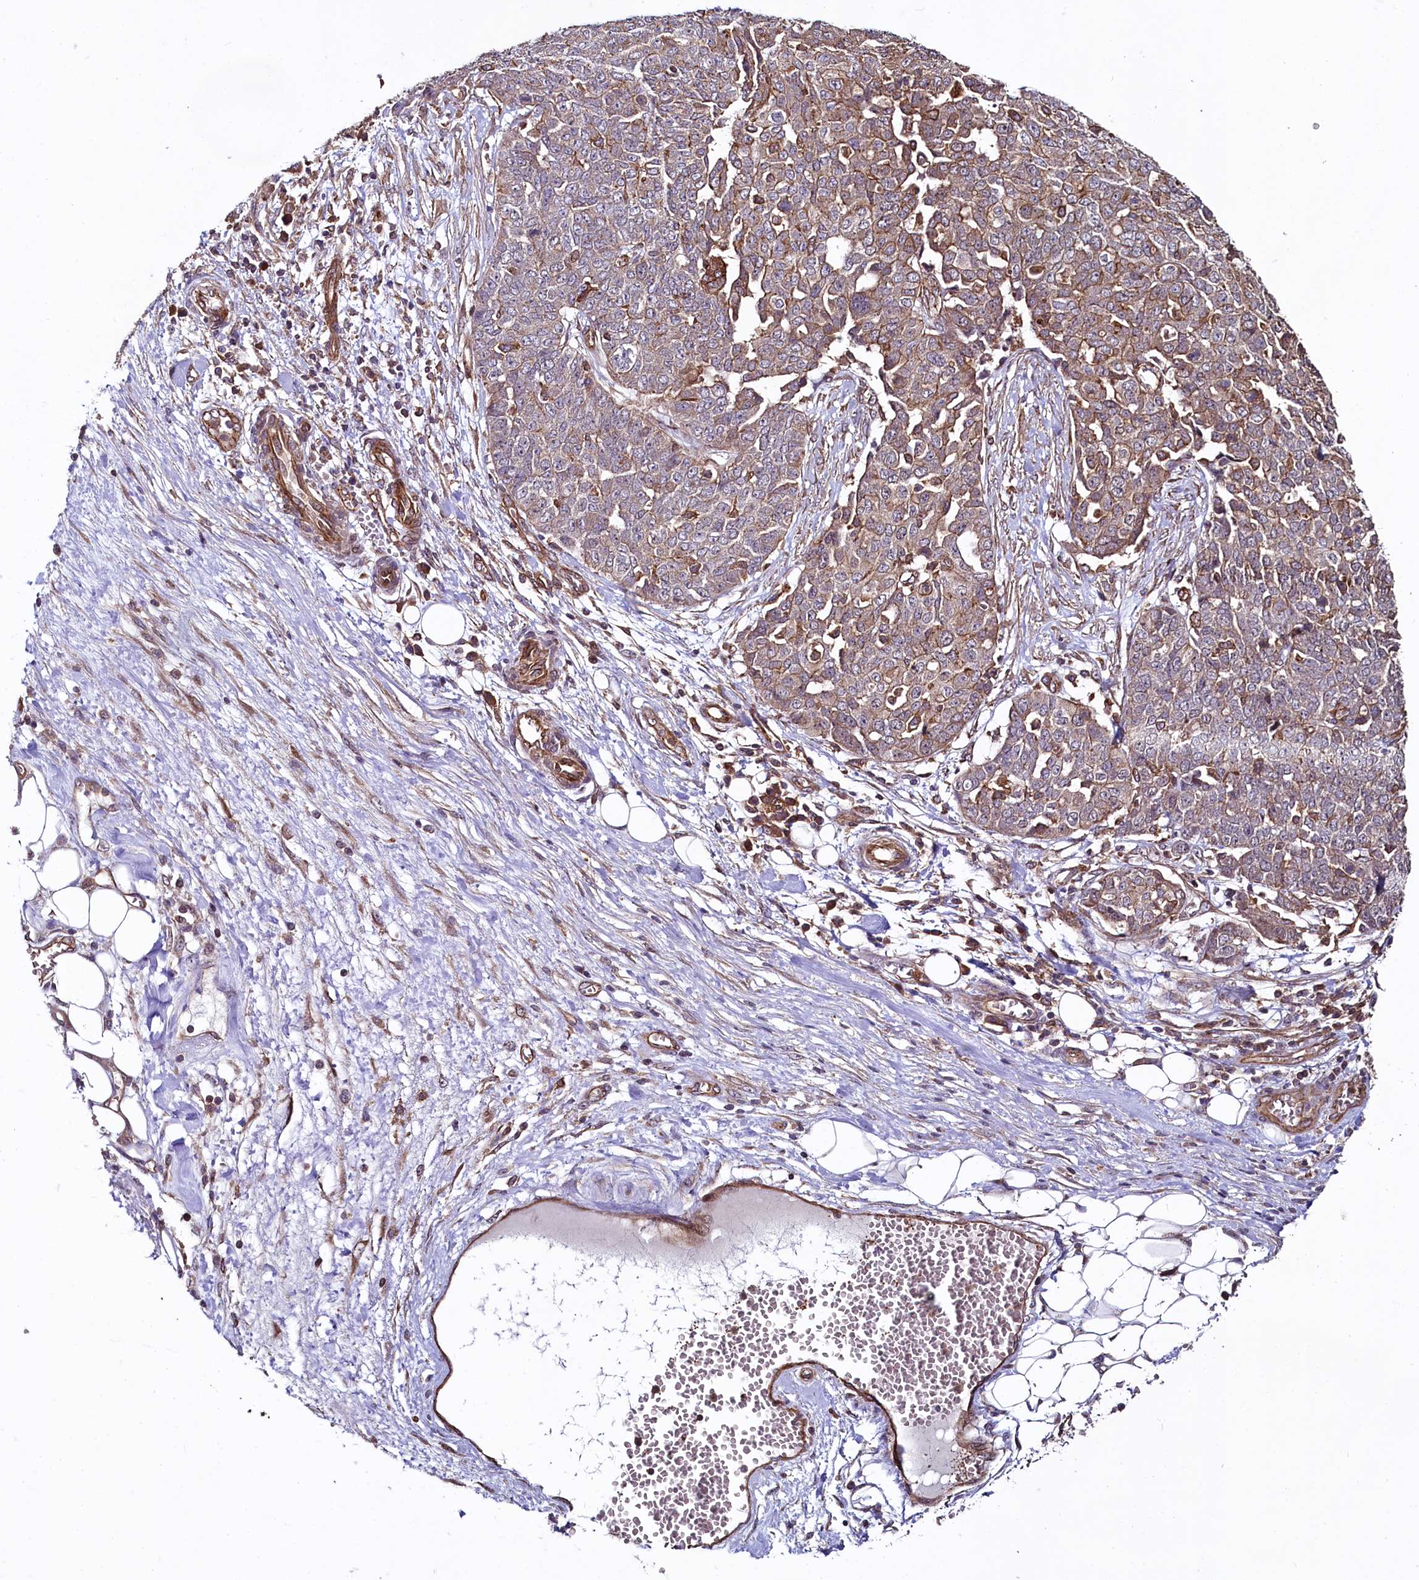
{"staining": {"intensity": "moderate", "quantity": "25%-75%", "location": "cytoplasmic/membranous"}, "tissue": "ovarian cancer", "cell_type": "Tumor cells", "image_type": "cancer", "snomed": [{"axis": "morphology", "description": "Cystadenocarcinoma, serous, NOS"}, {"axis": "topography", "description": "Soft tissue"}, {"axis": "topography", "description": "Ovary"}], "caption": "This histopathology image reveals serous cystadenocarcinoma (ovarian) stained with IHC to label a protein in brown. The cytoplasmic/membranous of tumor cells show moderate positivity for the protein. Nuclei are counter-stained blue.", "gene": "SVIP", "patient": {"sex": "female", "age": 57}}